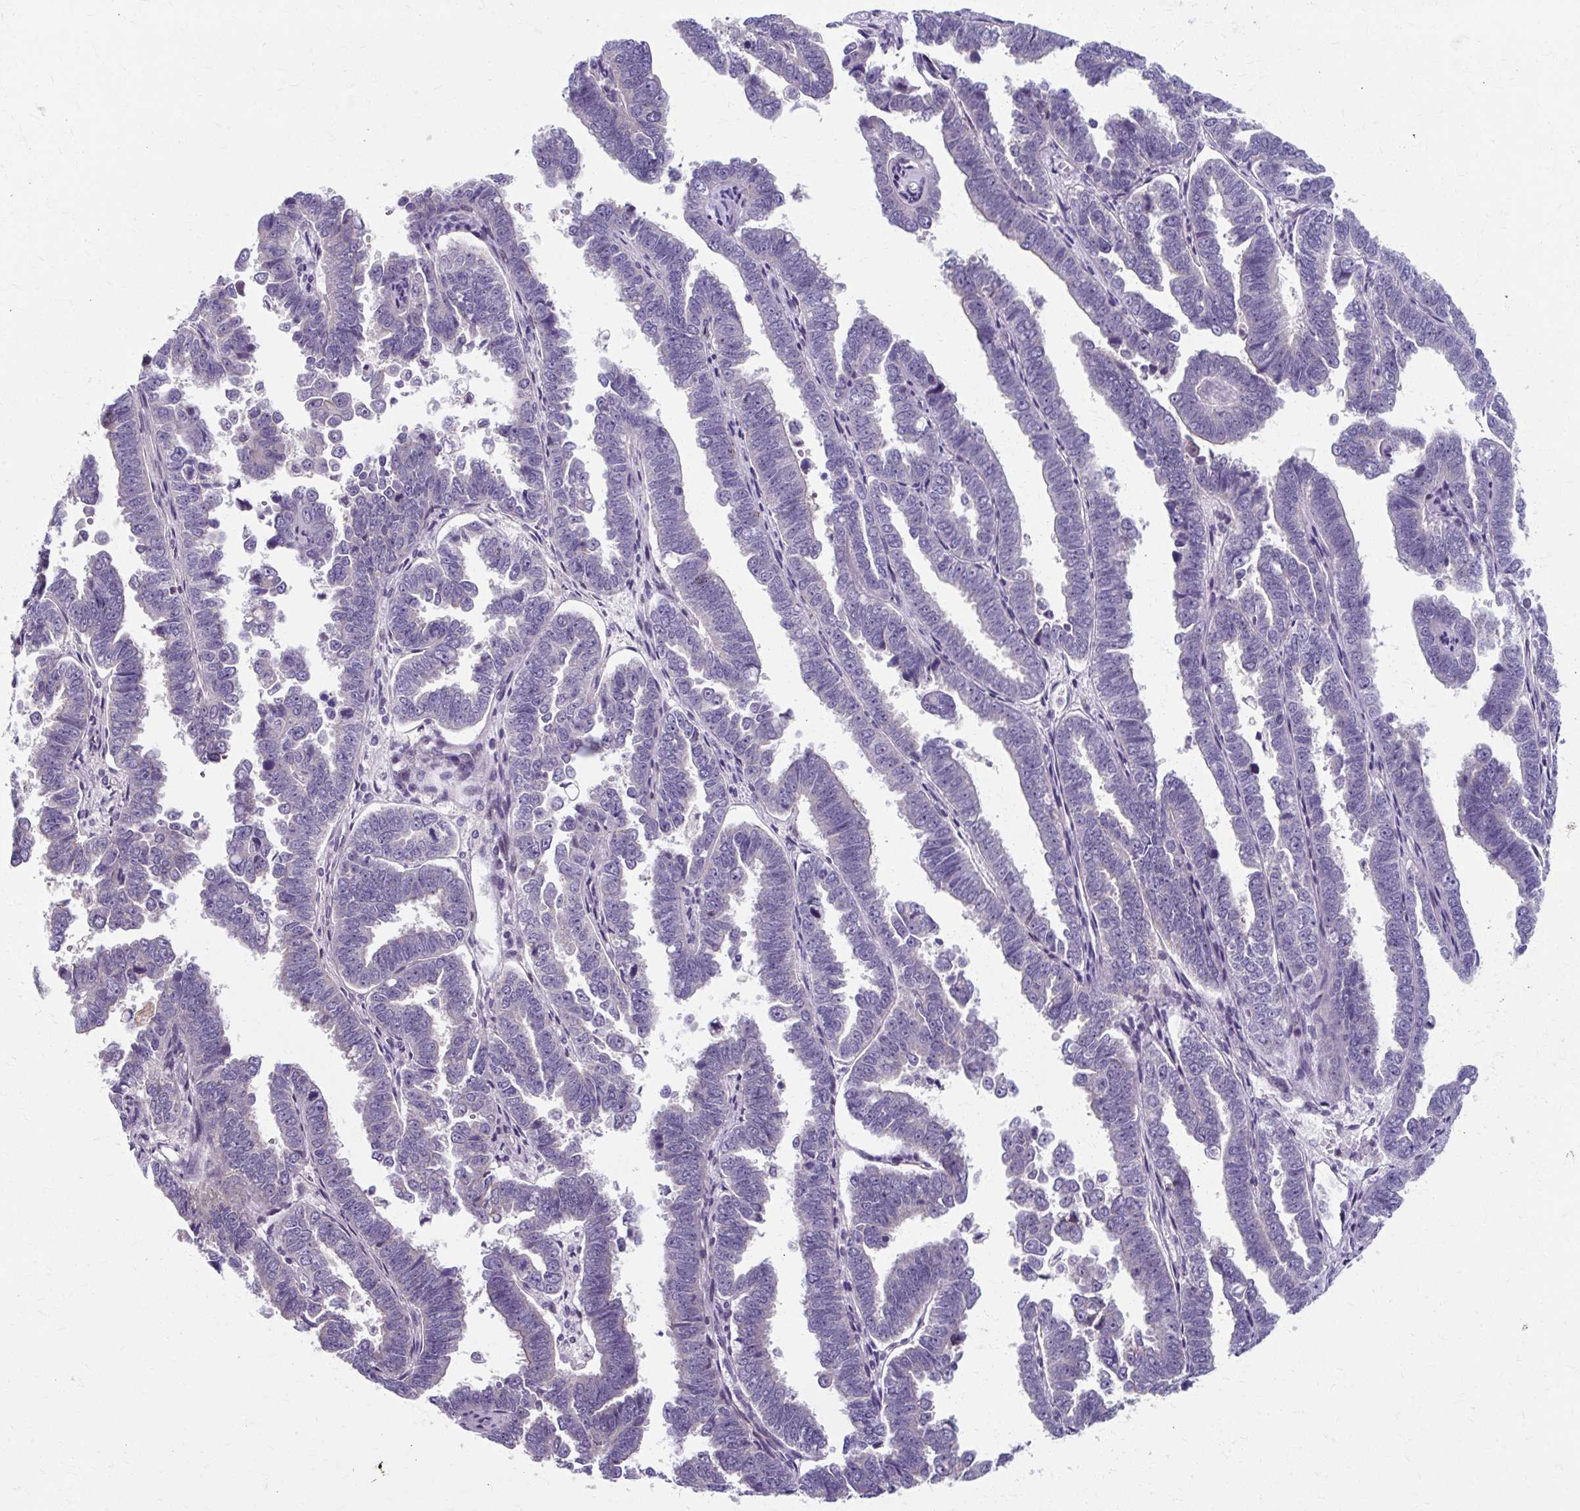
{"staining": {"intensity": "weak", "quantity": "<25%", "location": "cytoplasmic/membranous"}, "tissue": "endometrial cancer", "cell_type": "Tumor cells", "image_type": "cancer", "snomed": [{"axis": "morphology", "description": "Adenocarcinoma, NOS"}, {"axis": "topography", "description": "Endometrium"}], "caption": "This is an immunohistochemistry (IHC) histopathology image of human endometrial adenocarcinoma. There is no staining in tumor cells.", "gene": "ZNF555", "patient": {"sex": "female", "age": 75}}